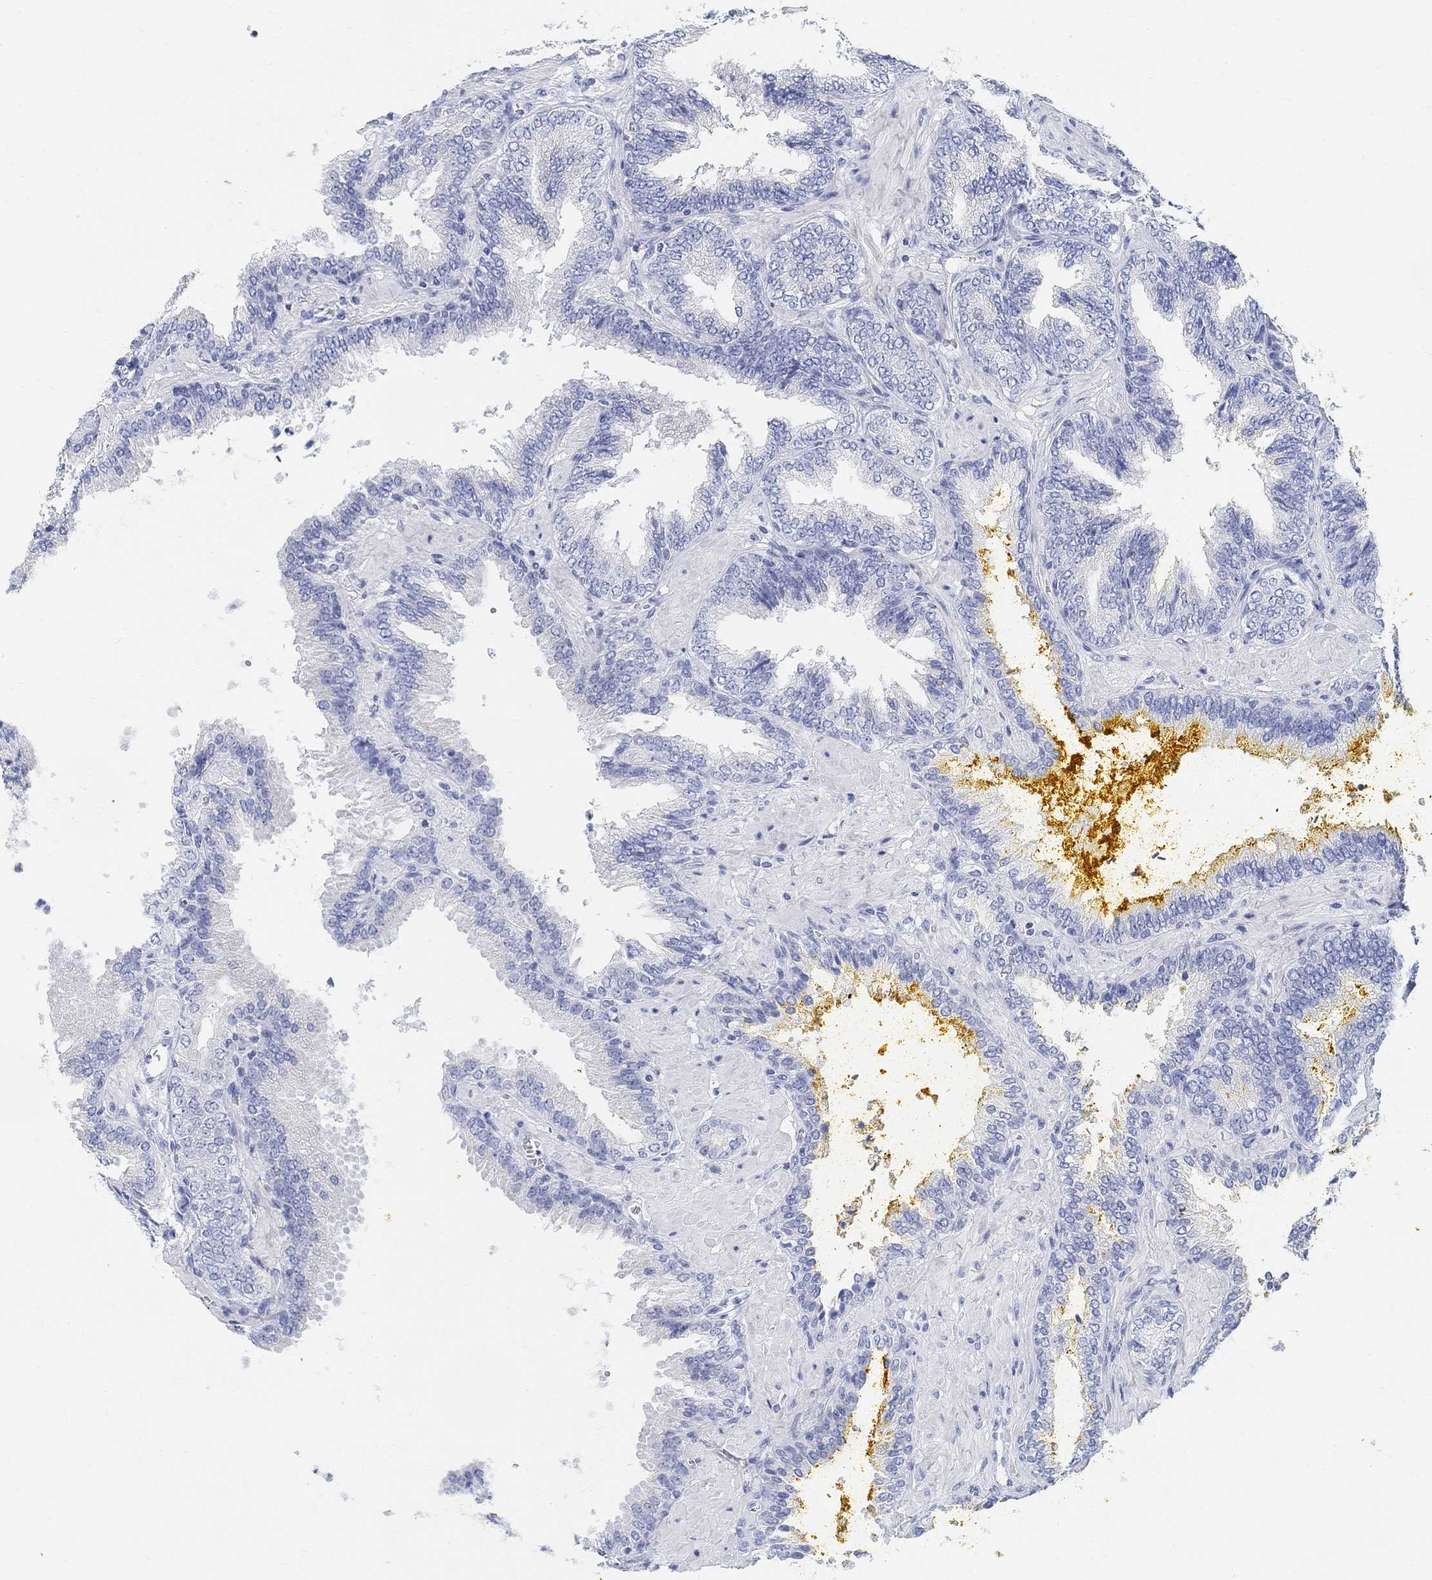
{"staining": {"intensity": "negative", "quantity": "none", "location": "none"}, "tissue": "prostate cancer", "cell_type": "Tumor cells", "image_type": "cancer", "snomed": [{"axis": "morphology", "description": "Adenocarcinoma, Low grade"}, {"axis": "topography", "description": "Prostate"}], "caption": "Human prostate adenocarcinoma (low-grade) stained for a protein using IHC reveals no expression in tumor cells.", "gene": "RETNLB", "patient": {"sex": "male", "age": 68}}